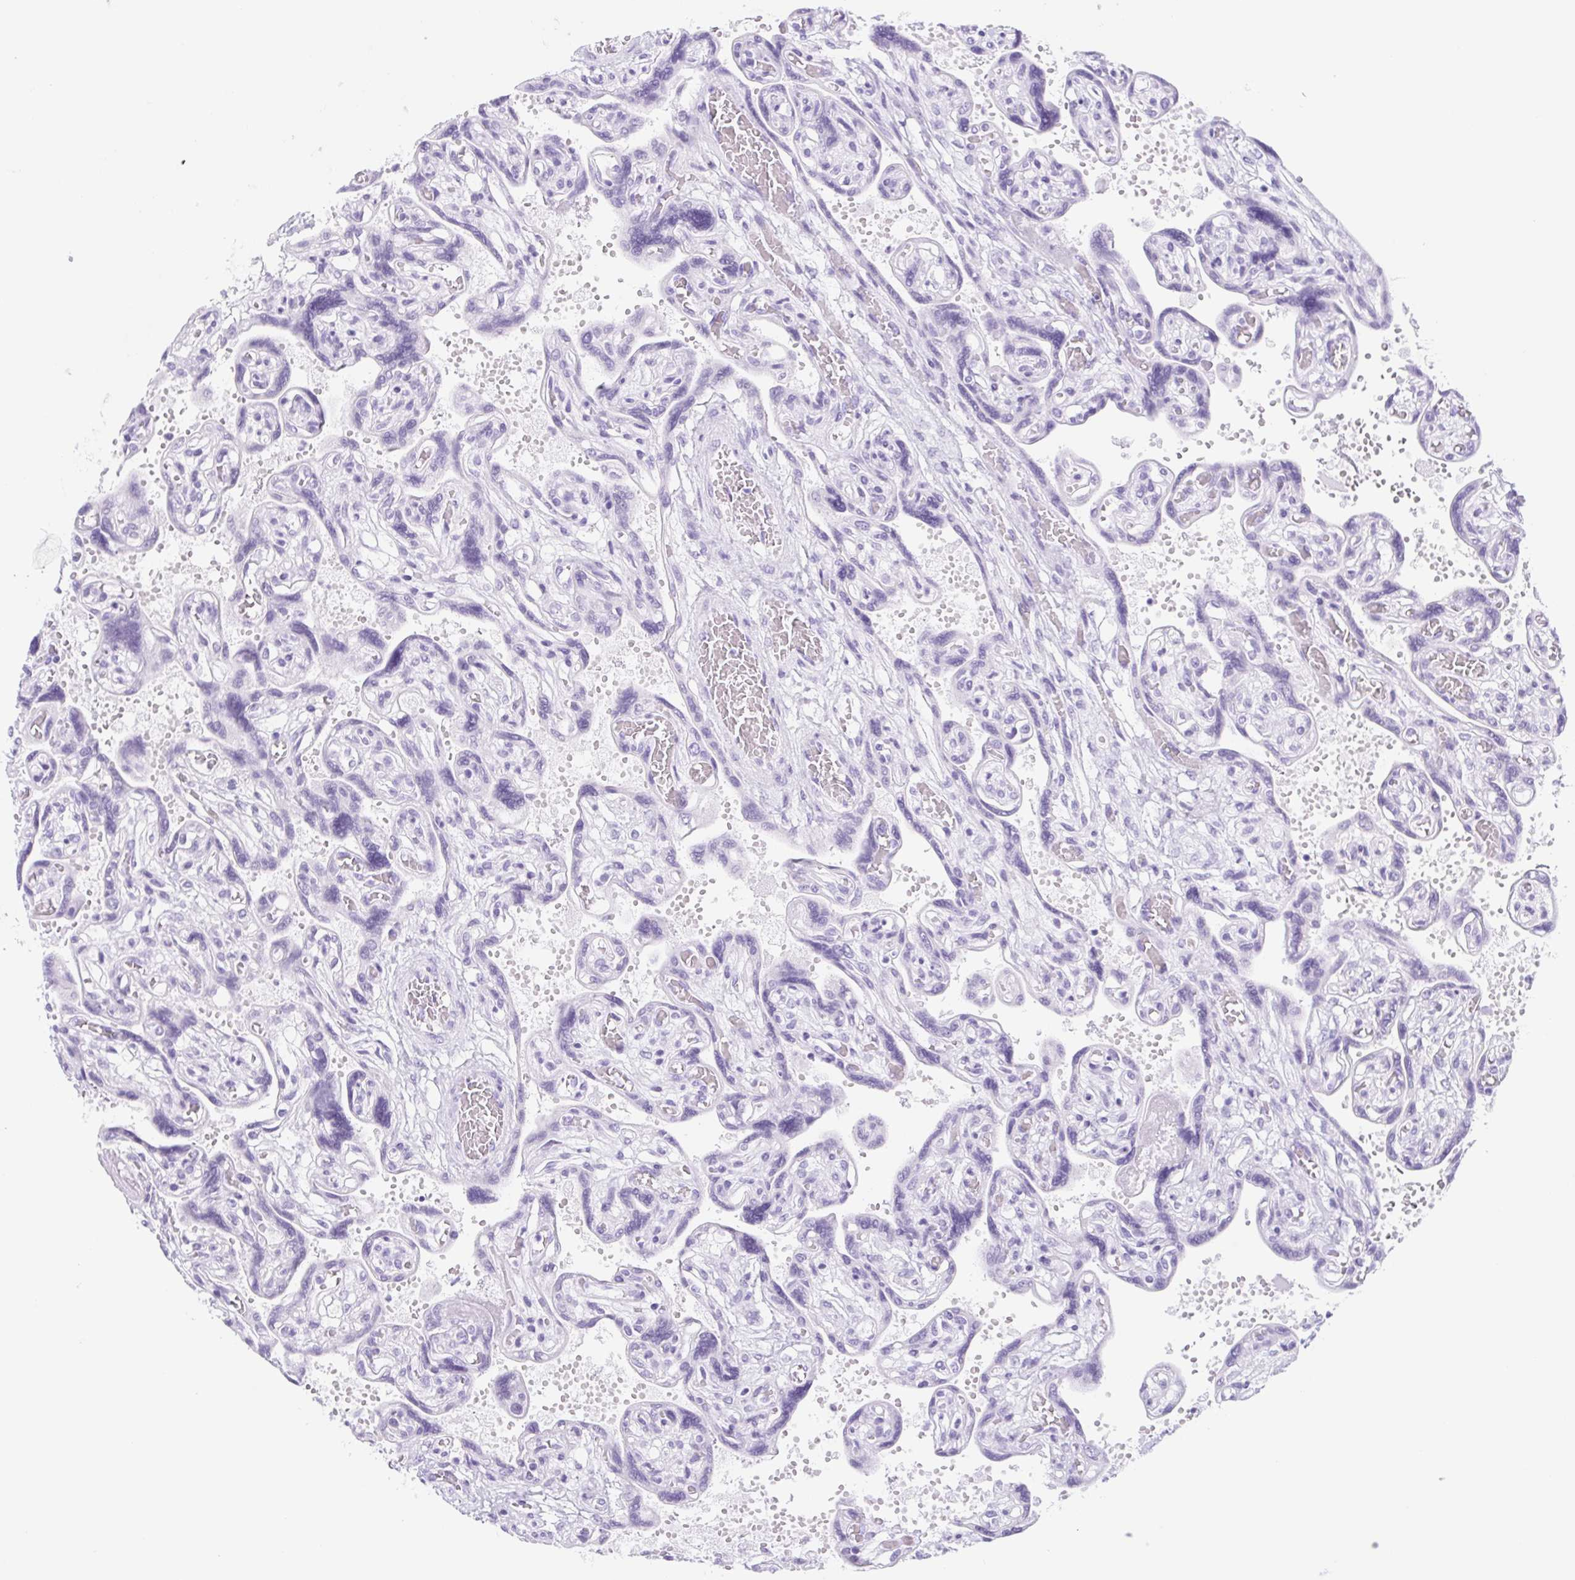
{"staining": {"intensity": "negative", "quantity": "none", "location": "none"}, "tissue": "placenta", "cell_type": "Decidual cells", "image_type": "normal", "snomed": [{"axis": "morphology", "description": "Normal tissue, NOS"}, {"axis": "topography", "description": "Placenta"}], "caption": "Immunohistochemical staining of unremarkable placenta shows no significant positivity in decidual cells. The staining was performed using DAB to visualize the protein expression in brown, while the nuclei were stained in blue with hematoxylin (Magnification: 20x).", "gene": "CYP21A2", "patient": {"sex": "female", "age": 32}}